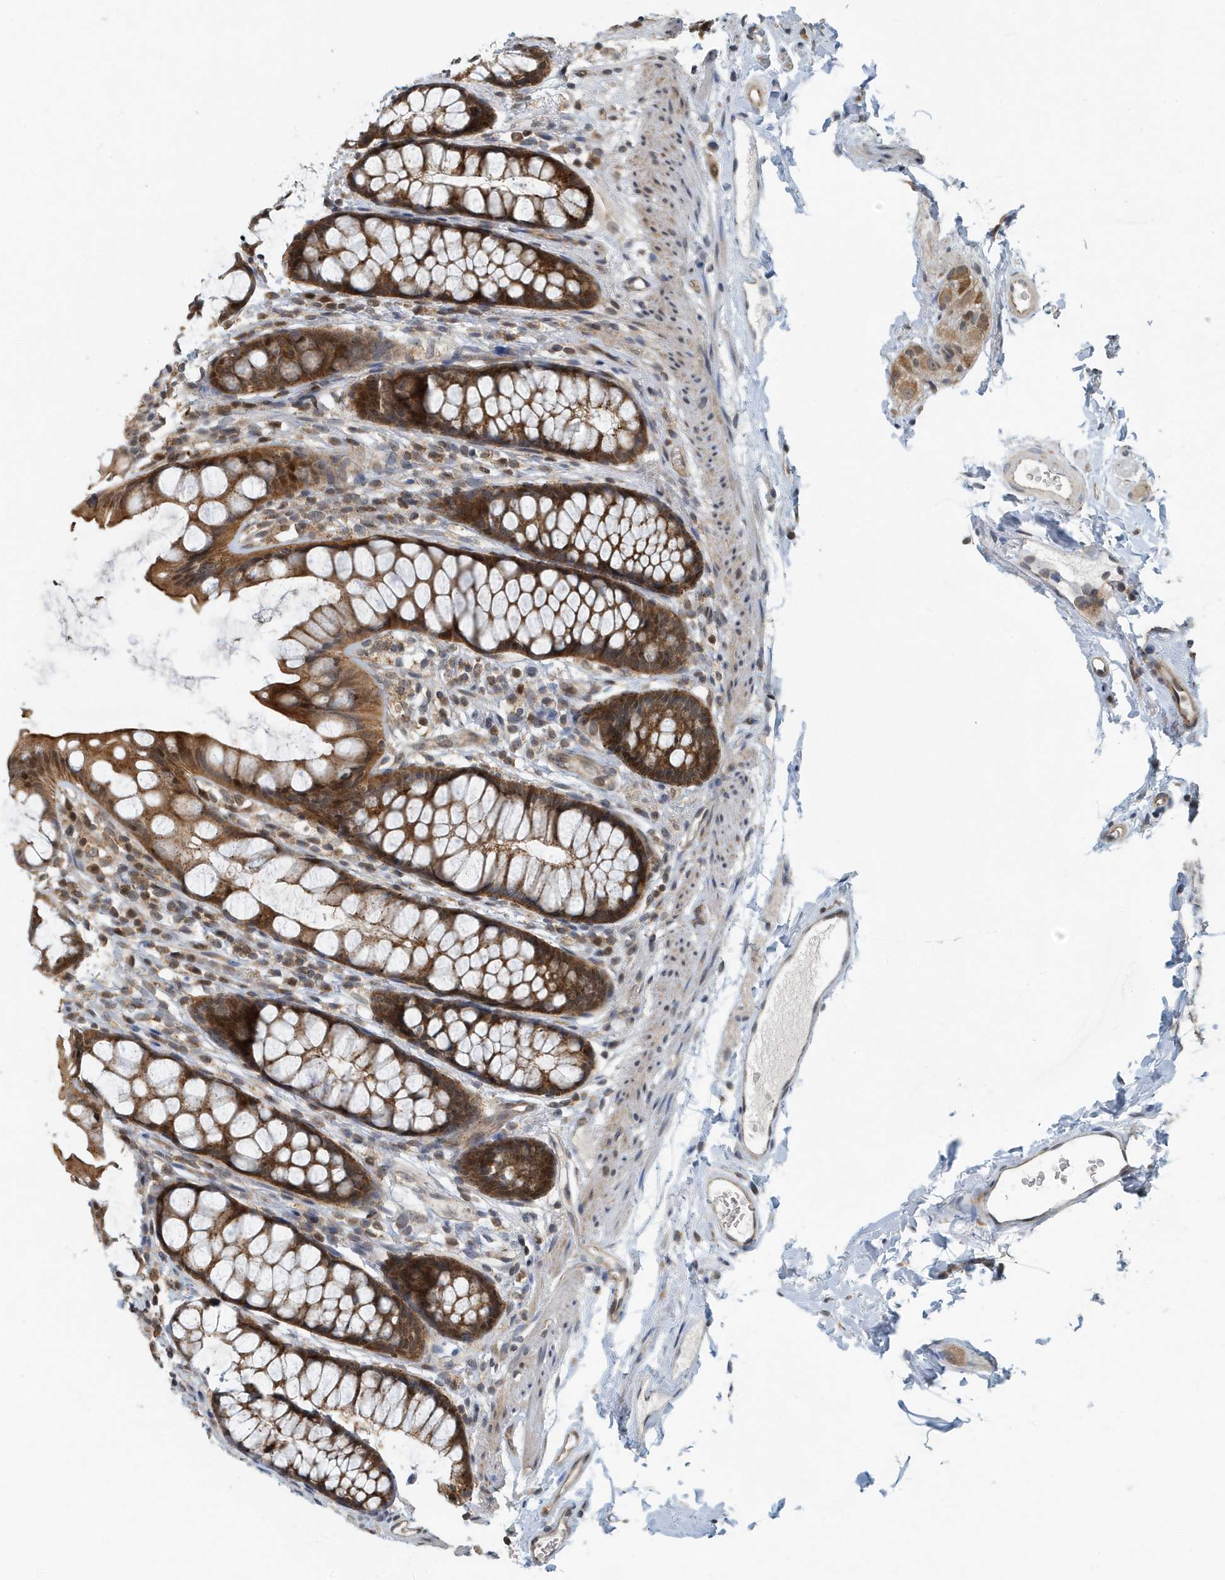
{"staining": {"intensity": "moderate", "quantity": ">75%", "location": "cytoplasmic/membranous"}, "tissue": "rectum", "cell_type": "Glandular cells", "image_type": "normal", "snomed": [{"axis": "morphology", "description": "Normal tissue, NOS"}, {"axis": "topography", "description": "Rectum"}], "caption": "DAB (3,3'-diaminobenzidine) immunohistochemical staining of unremarkable rectum demonstrates moderate cytoplasmic/membranous protein positivity in approximately >75% of glandular cells. The staining was performed using DAB, with brown indicating positive protein expression. Nuclei are stained blue with hematoxylin.", "gene": "KIF15", "patient": {"sex": "female", "age": 65}}